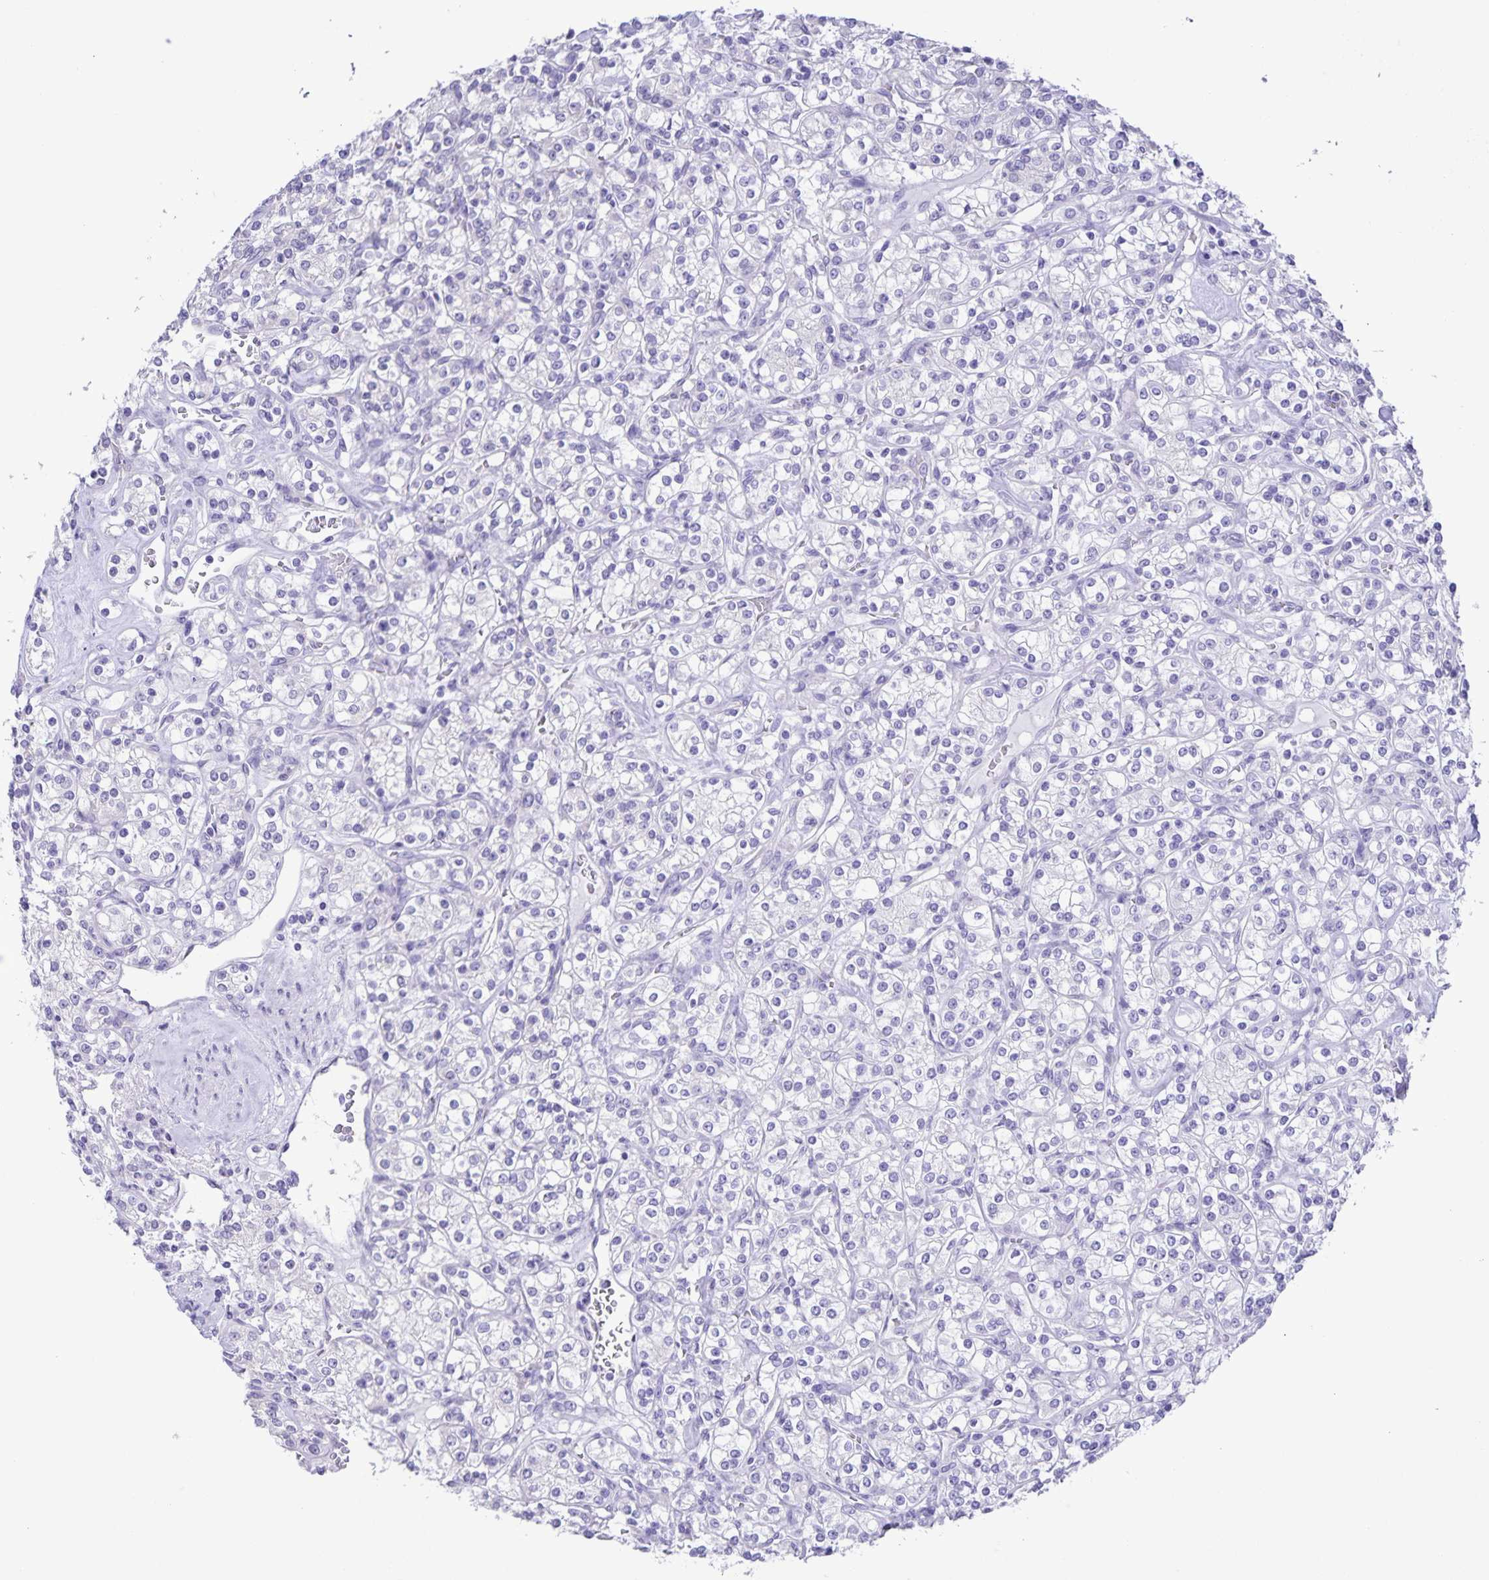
{"staining": {"intensity": "negative", "quantity": "none", "location": "none"}, "tissue": "renal cancer", "cell_type": "Tumor cells", "image_type": "cancer", "snomed": [{"axis": "morphology", "description": "Adenocarcinoma, NOS"}, {"axis": "topography", "description": "Kidney"}], "caption": "IHC of renal cancer shows no positivity in tumor cells.", "gene": "CAPSL", "patient": {"sex": "male", "age": 77}}